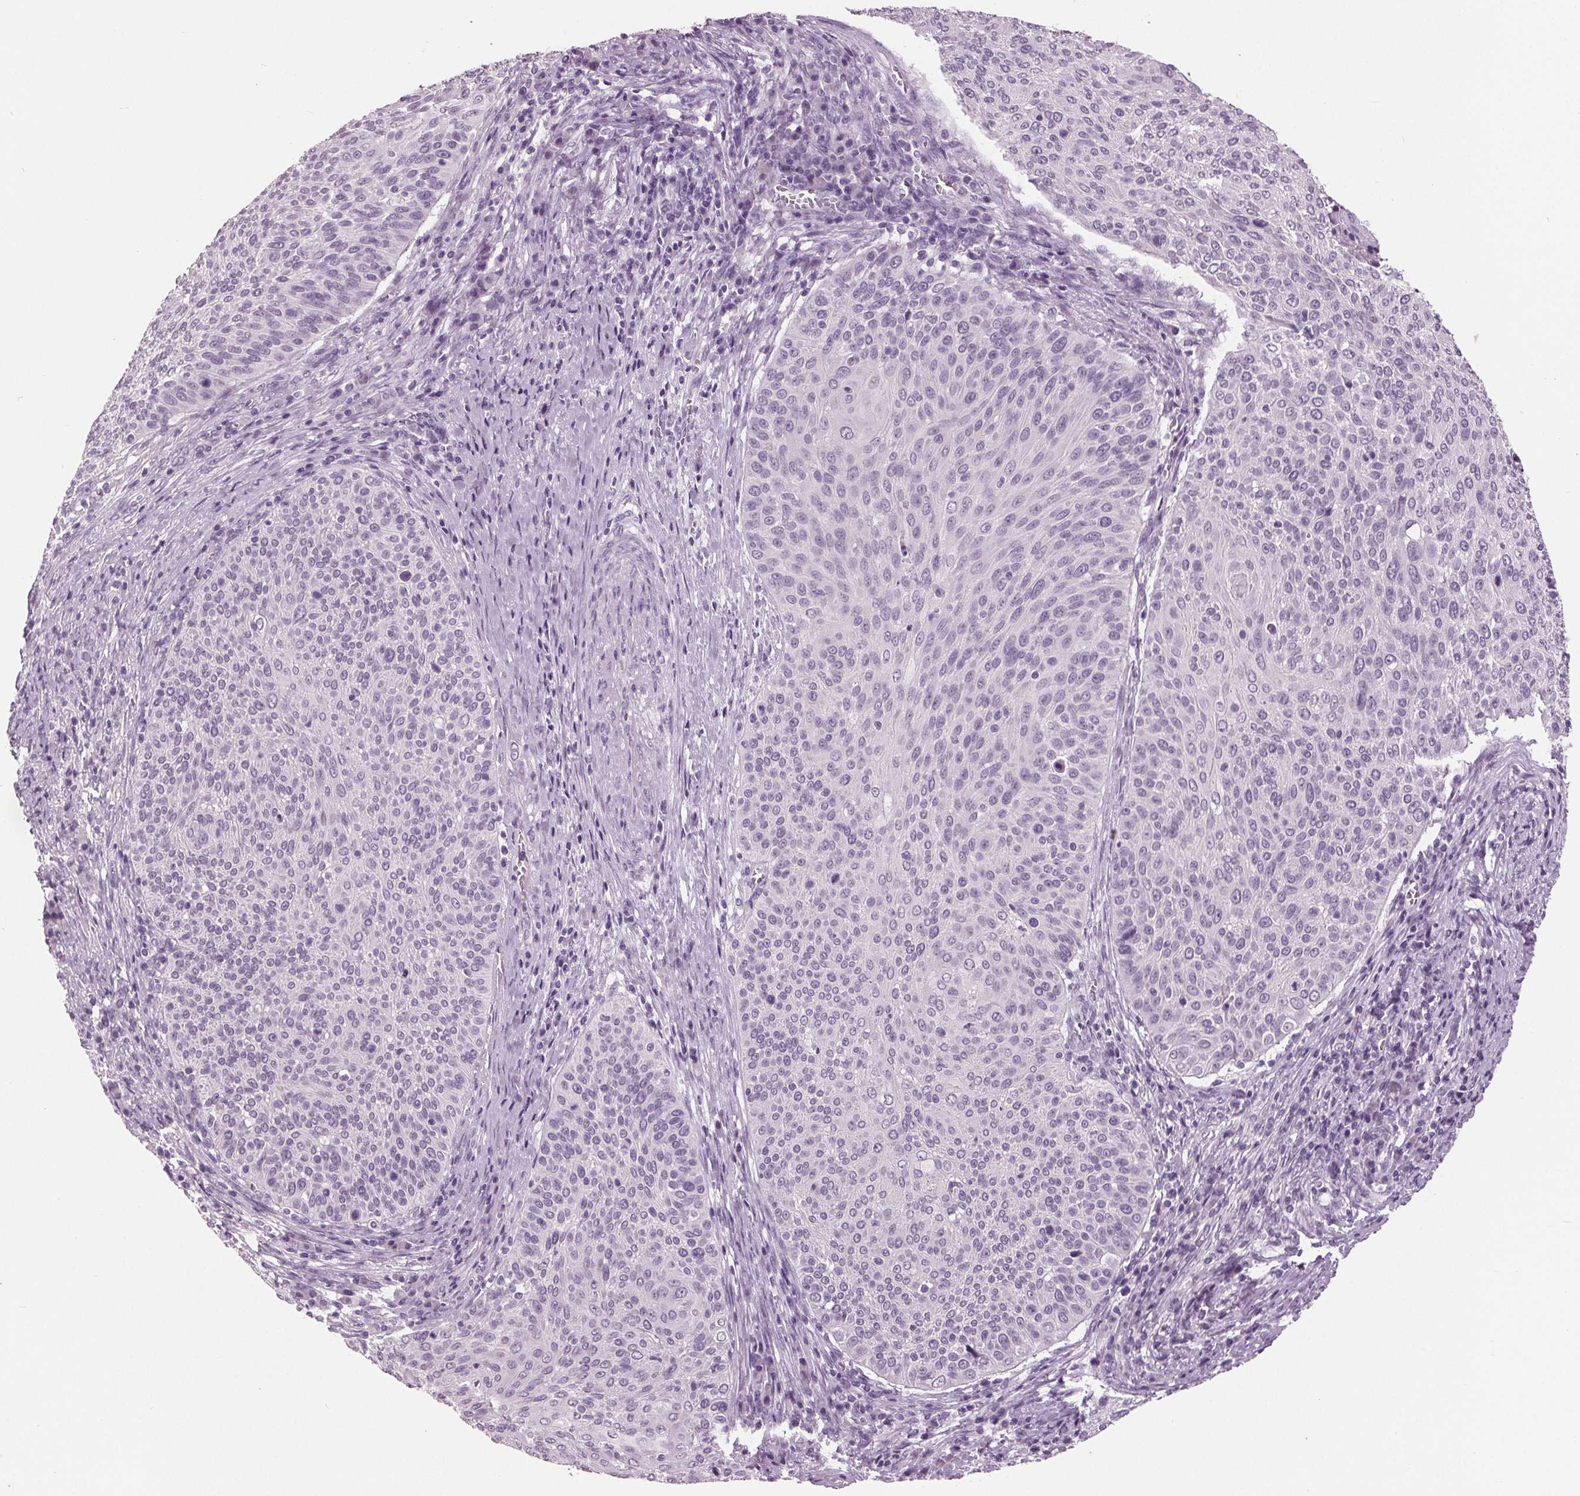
{"staining": {"intensity": "negative", "quantity": "none", "location": "none"}, "tissue": "cervical cancer", "cell_type": "Tumor cells", "image_type": "cancer", "snomed": [{"axis": "morphology", "description": "Squamous cell carcinoma, NOS"}, {"axis": "topography", "description": "Cervix"}], "caption": "The photomicrograph shows no significant positivity in tumor cells of cervical cancer (squamous cell carcinoma). (Immunohistochemistry, brightfield microscopy, high magnification).", "gene": "AMBP", "patient": {"sex": "female", "age": 31}}